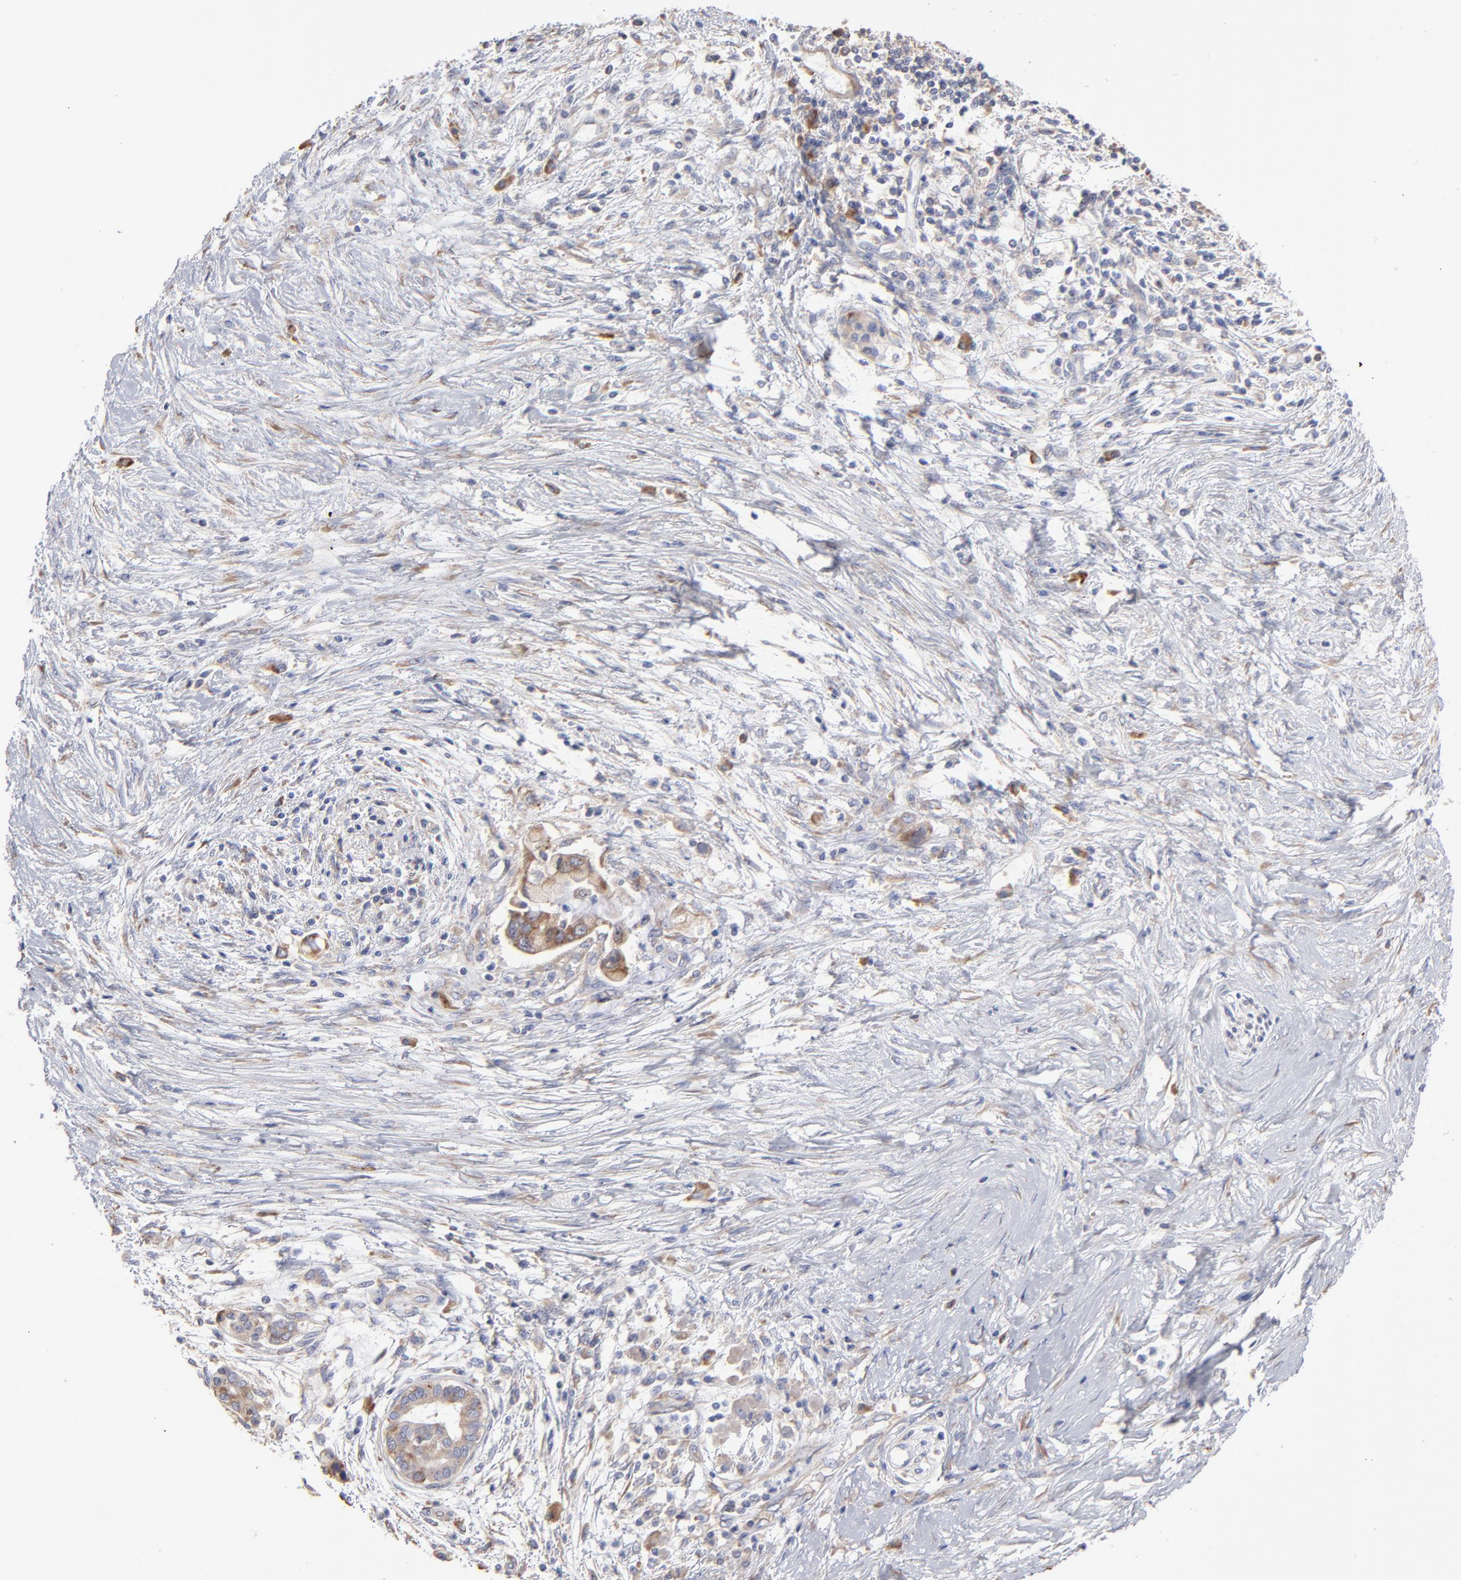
{"staining": {"intensity": "weak", "quantity": ">75%", "location": "cytoplasmic/membranous"}, "tissue": "pancreatic cancer", "cell_type": "Tumor cells", "image_type": "cancer", "snomed": [{"axis": "morphology", "description": "Adenocarcinoma, NOS"}, {"axis": "topography", "description": "Pancreas"}], "caption": "The photomicrograph displays staining of pancreatic adenocarcinoma, revealing weak cytoplasmic/membranous protein positivity (brown color) within tumor cells.", "gene": "RPL3", "patient": {"sex": "female", "age": 59}}